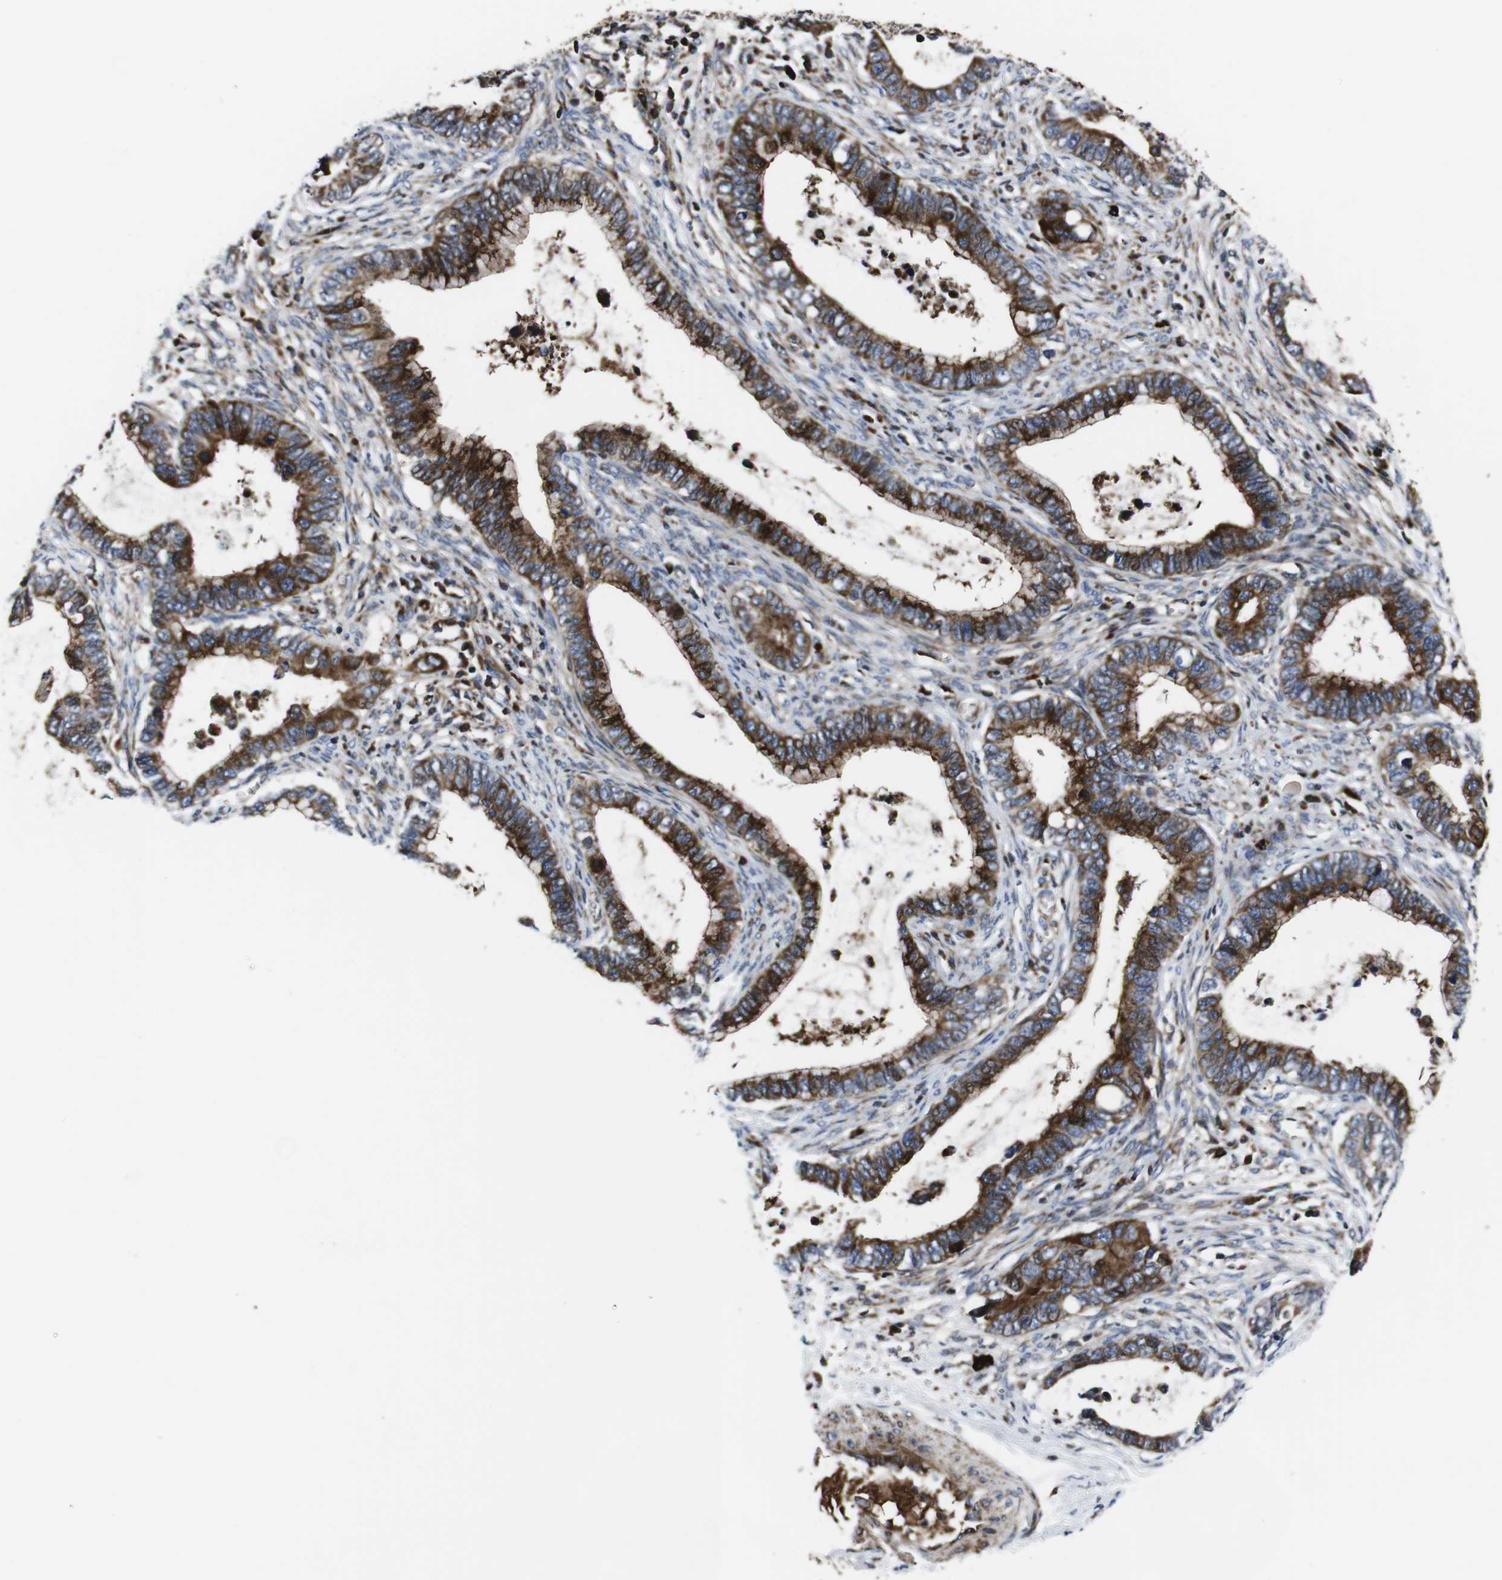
{"staining": {"intensity": "strong", "quantity": ">75%", "location": "cytoplasmic/membranous"}, "tissue": "cervical cancer", "cell_type": "Tumor cells", "image_type": "cancer", "snomed": [{"axis": "morphology", "description": "Adenocarcinoma, NOS"}, {"axis": "topography", "description": "Cervix"}], "caption": "Immunohistochemistry micrograph of neoplastic tissue: cervical cancer stained using IHC displays high levels of strong protein expression localized specifically in the cytoplasmic/membranous of tumor cells, appearing as a cytoplasmic/membranous brown color.", "gene": "SMYD3", "patient": {"sex": "female", "age": 44}}